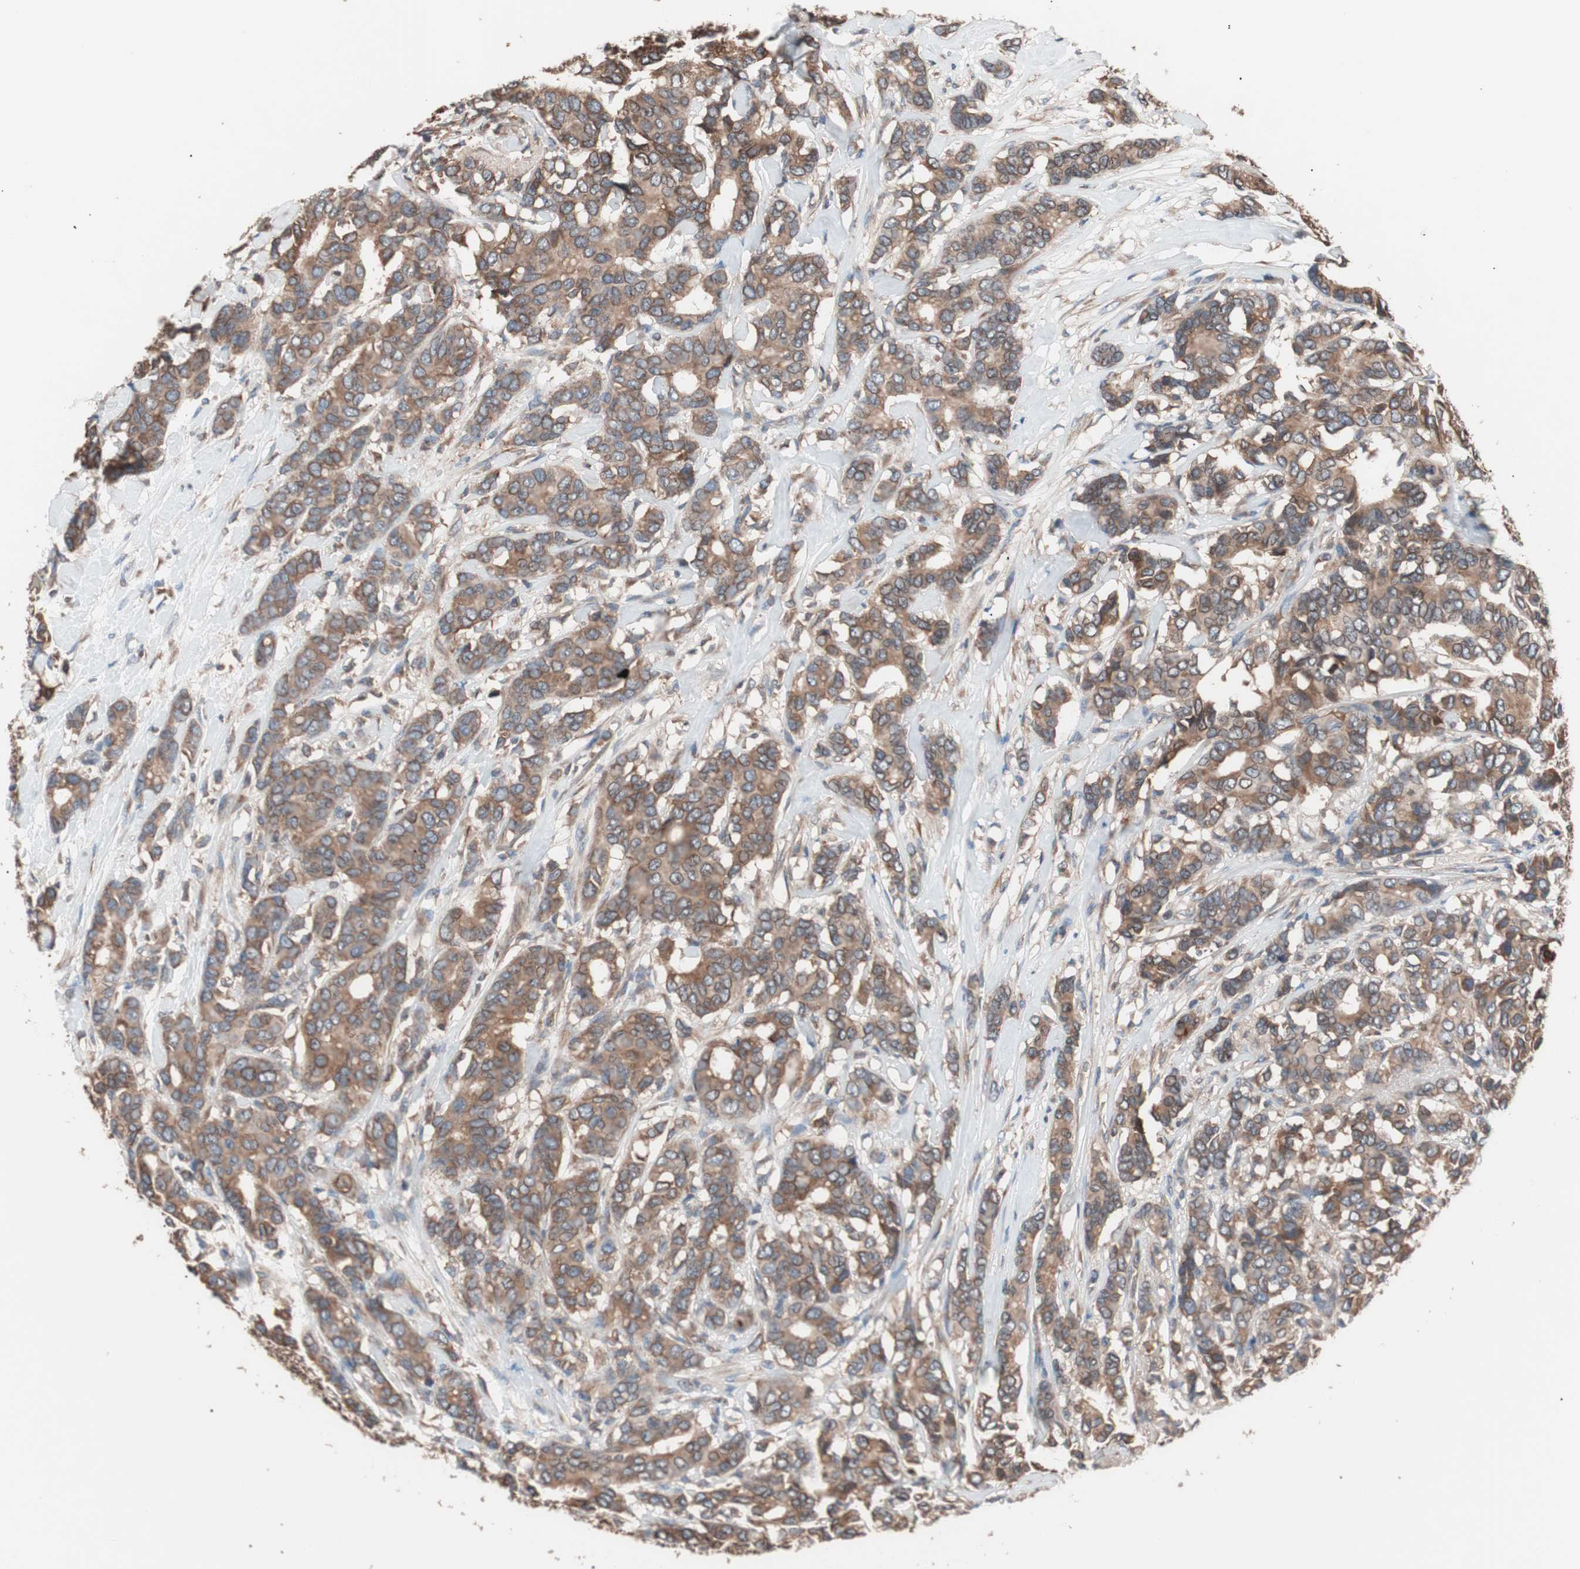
{"staining": {"intensity": "moderate", "quantity": ">75%", "location": "cytoplasmic/membranous"}, "tissue": "breast cancer", "cell_type": "Tumor cells", "image_type": "cancer", "snomed": [{"axis": "morphology", "description": "Duct carcinoma"}, {"axis": "topography", "description": "Breast"}], "caption": "Tumor cells reveal medium levels of moderate cytoplasmic/membranous expression in about >75% of cells in breast cancer (intraductal carcinoma).", "gene": "GLYCTK", "patient": {"sex": "female", "age": 87}}